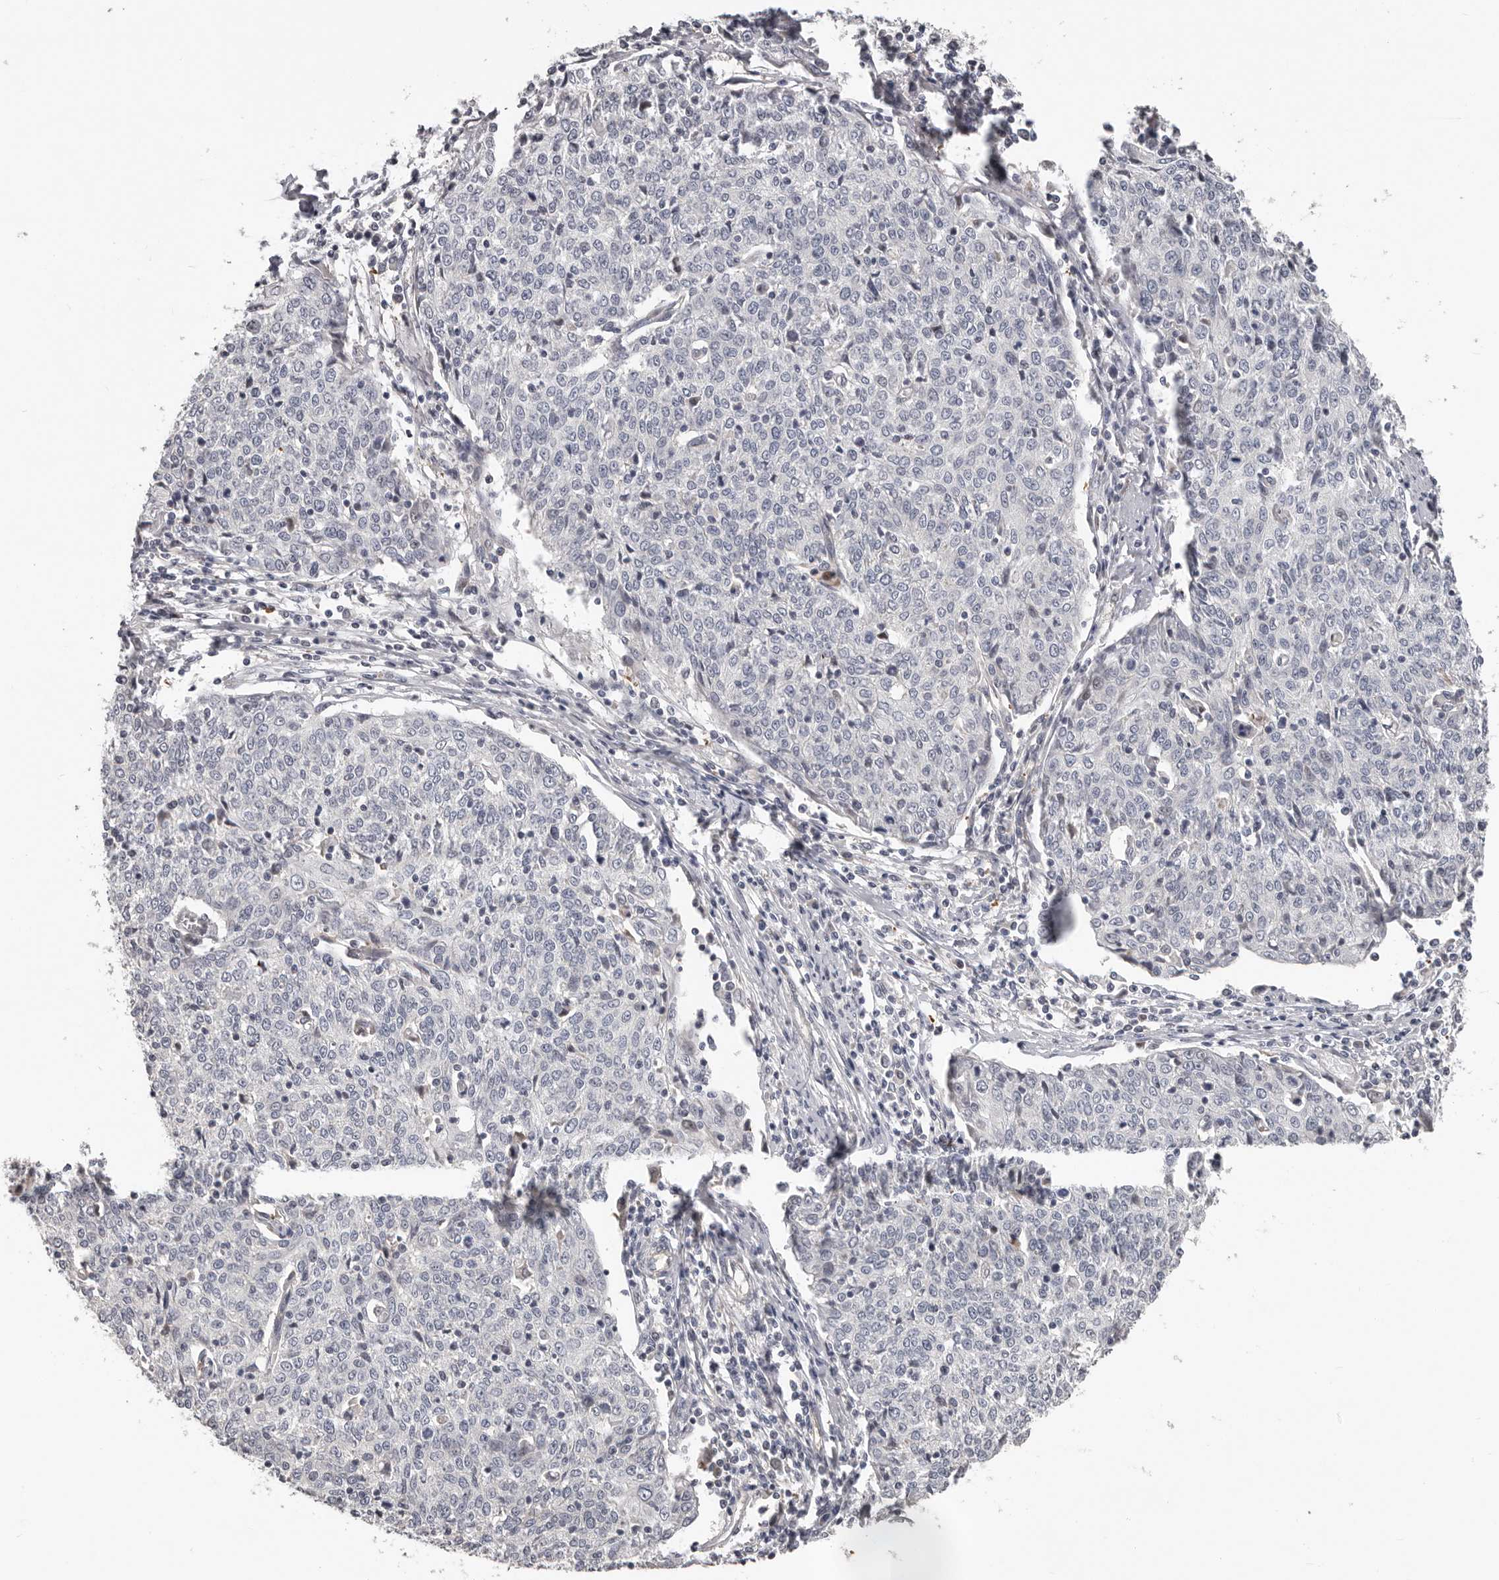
{"staining": {"intensity": "negative", "quantity": "none", "location": "none"}, "tissue": "cervical cancer", "cell_type": "Tumor cells", "image_type": "cancer", "snomed": [{"axis": "morphology", "description": "Squamous cell carcinoma, NOS"}, {"axis": "topography", "description": "Cervix"}], "caption": "Immunohistochemical staining of squamous cell carcinoma (cervical) demonstrates no significant positivity in tumor cells.", "gene": "RNF217", "patient": {"sex": "female", "age": 48}}